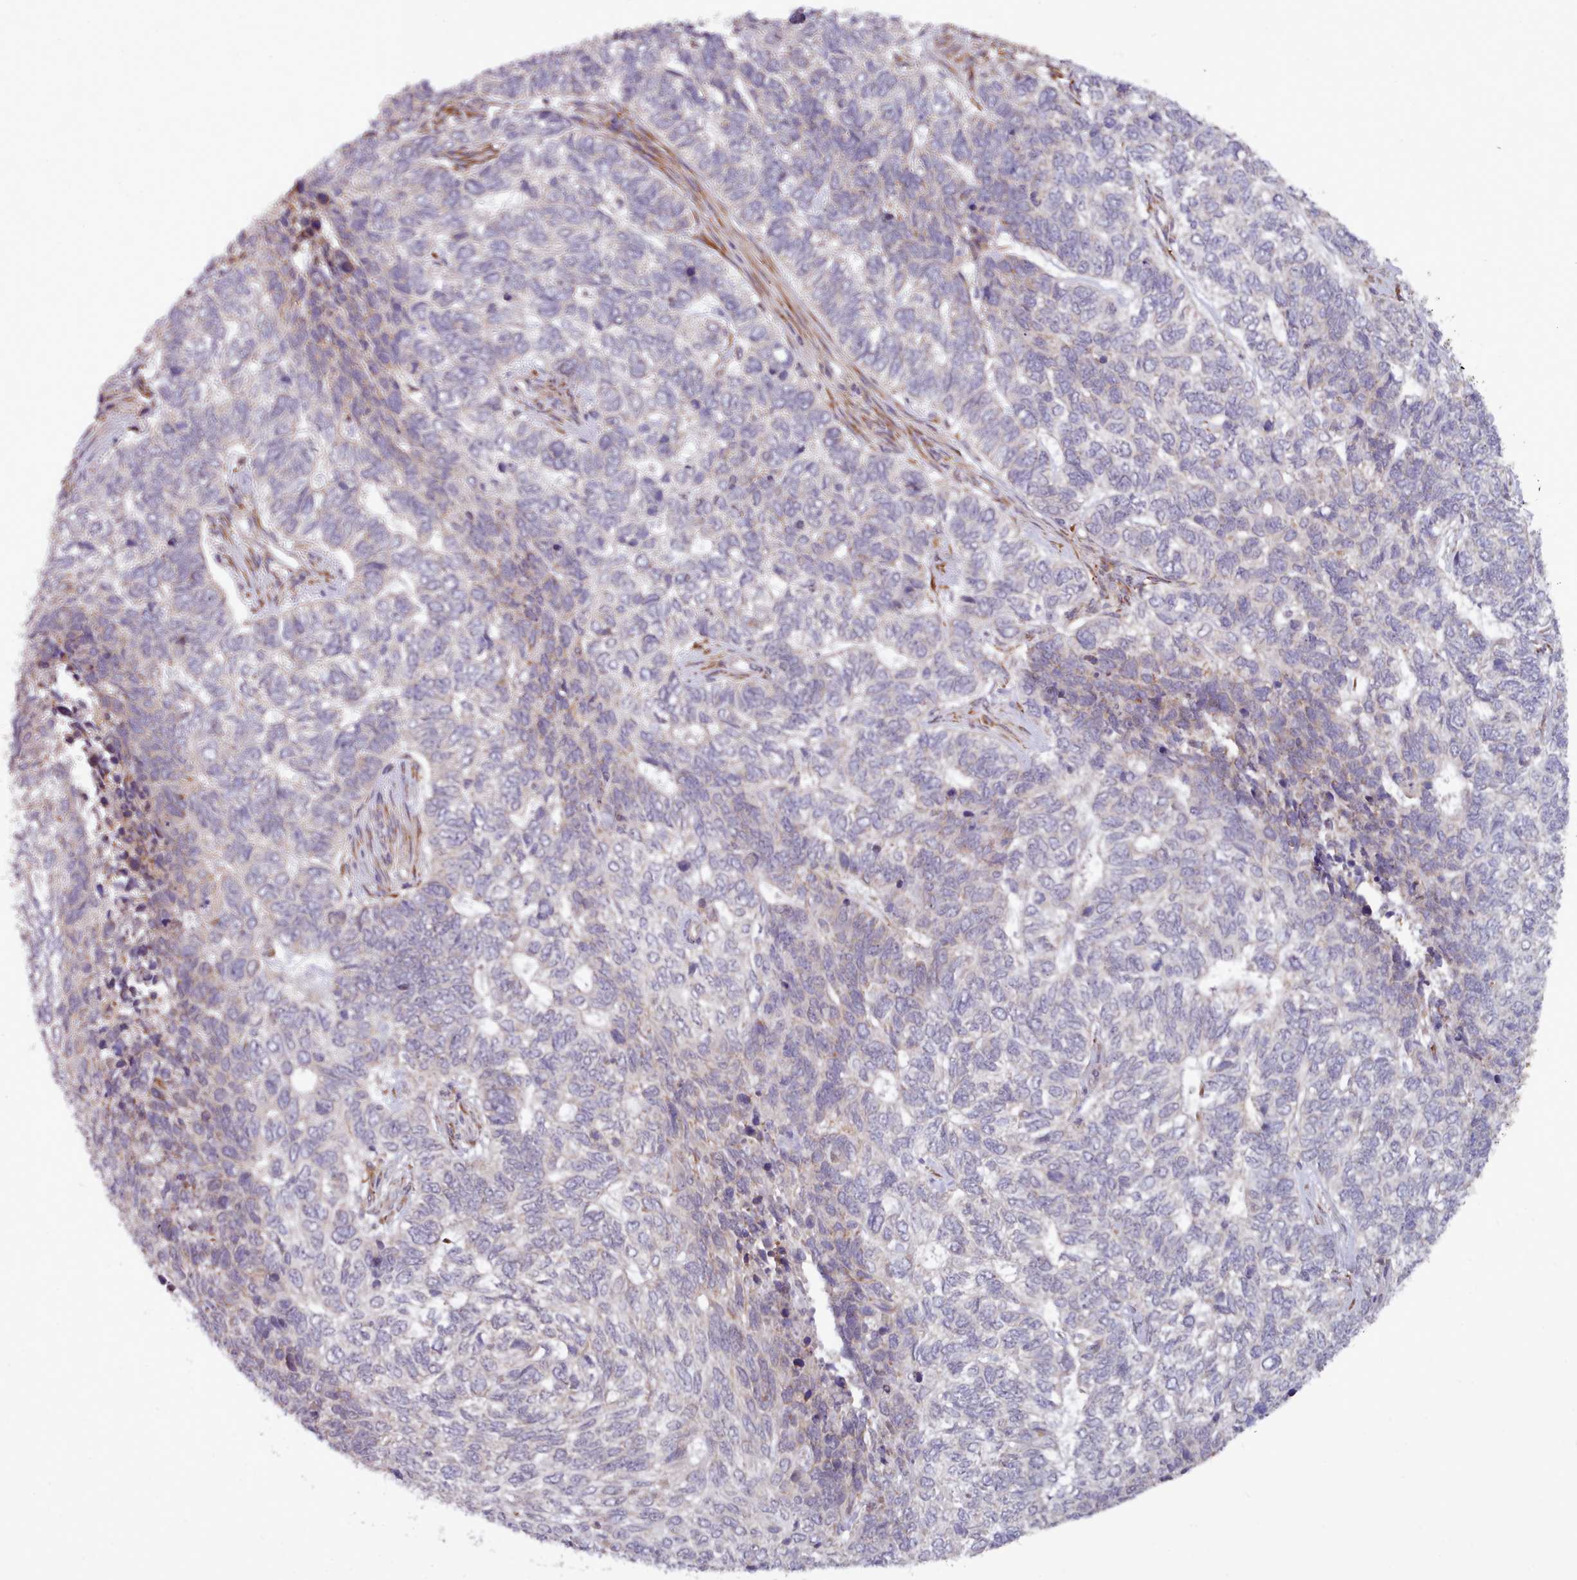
{"staining": {"intensity": "negative", "quantity": "none", "location": "none"}, "tissue": "skin cancer", "cell_type": "Tumor cells", "image_type": "cancer", "snomed": [{"axis": "morphology", "description": "Basal cell carcinoma"}, {"axis": "topography", "description": "Skin"}], "caption": "DAB (3,3'-diaminobenzidine) immunohistochemical staining of skin basal cell carcinoma shows no significant staining in tumor cells.", "gene": "TRIM26", "patient": {"sex": "female", "age": 65}}